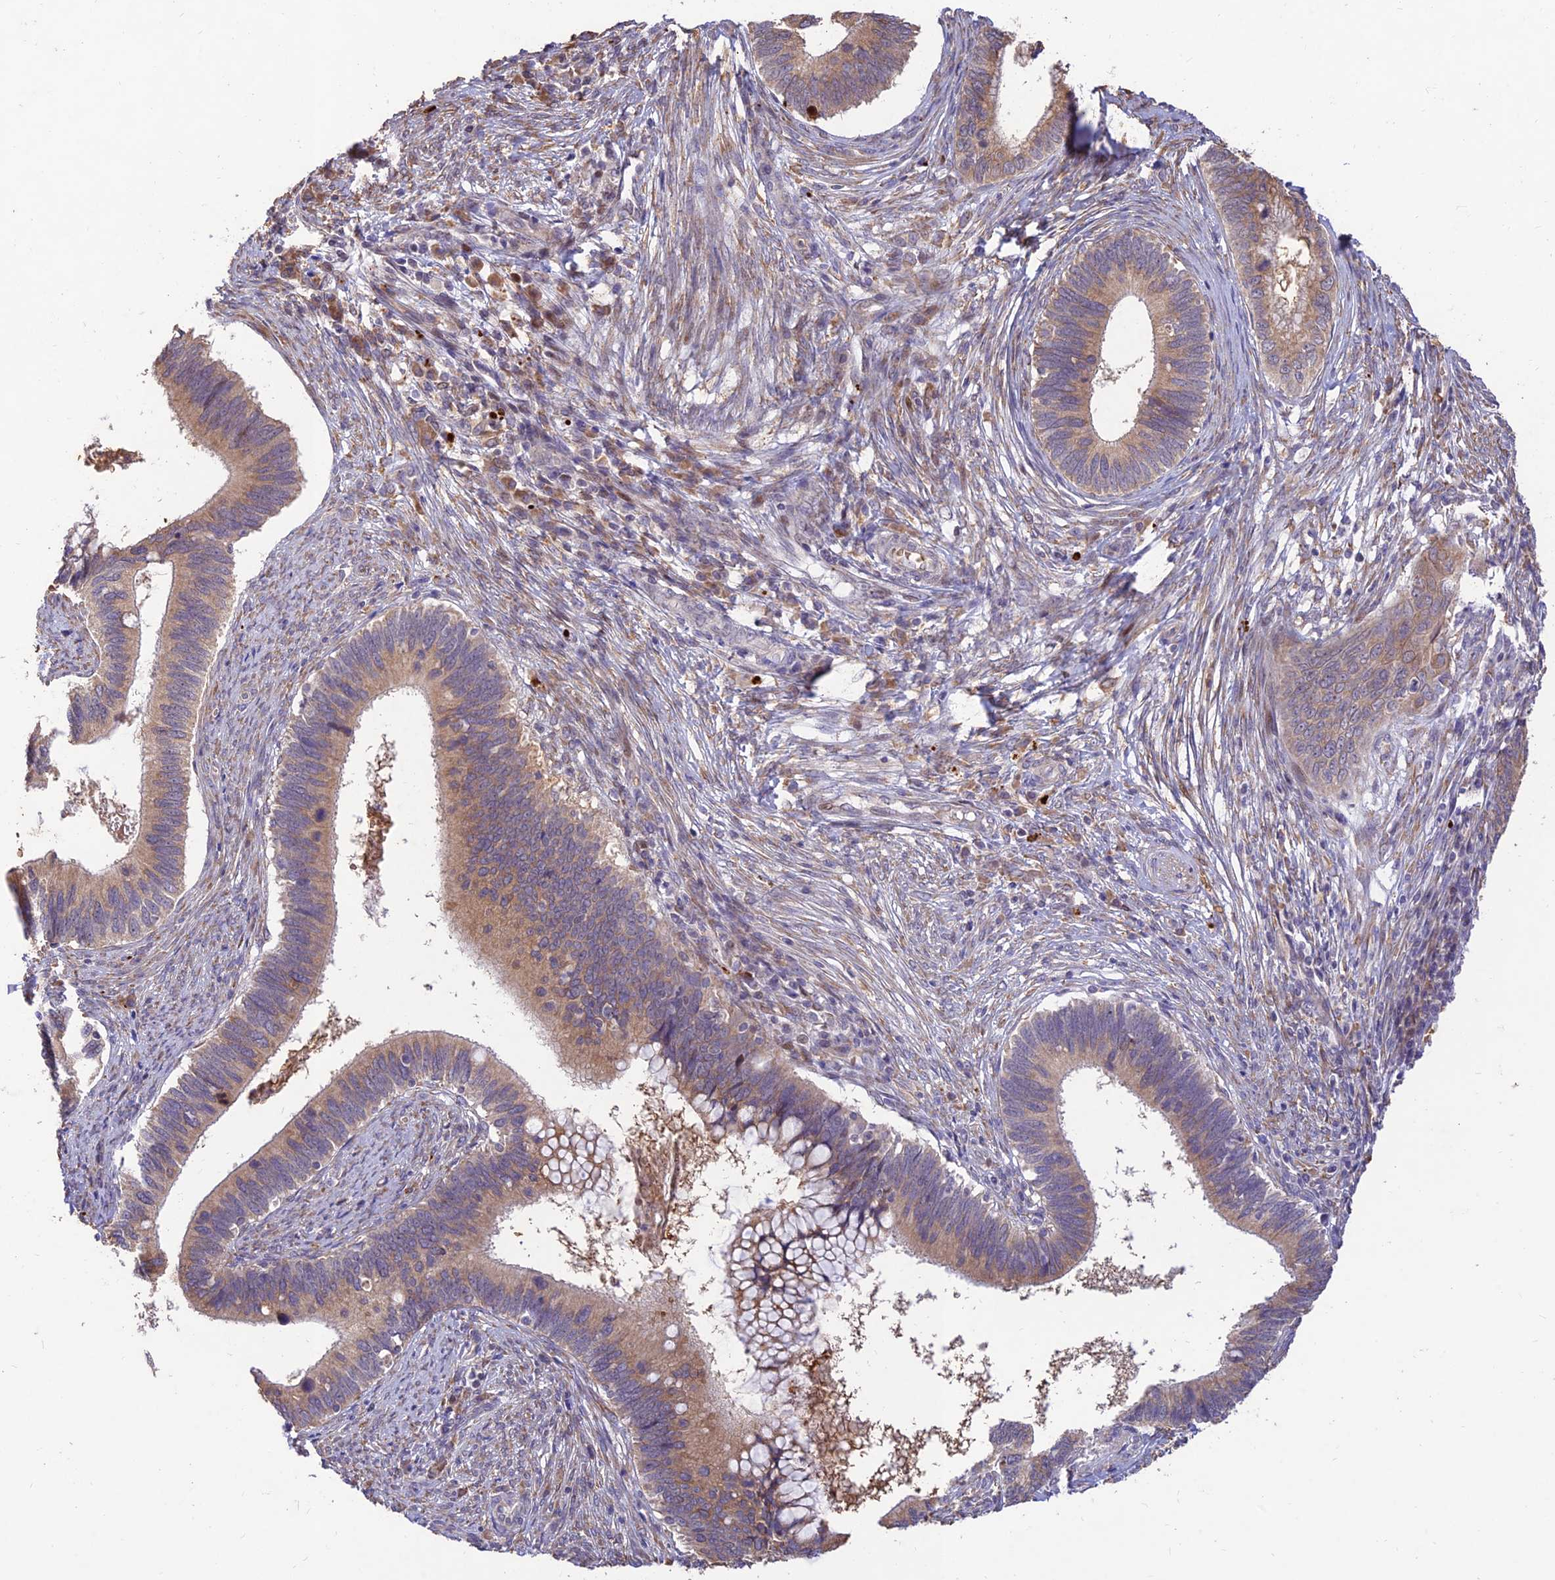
{"staining": {"intensity": "weak", "quantity": ">75%", "location": "cytoplasmic/membranous"}, "tissue": "cervical cancer", "cell_type": "Tumor cells", "image_type": "cancer", "snomed": [{"axis": "morphology", "description": "Adenocarcinoma, NOS"}, {"axis": "topography", "description": "Cervix"}], "caption": "Cervical adenocarcinoma stained with DAB (3,3'-diaminobenzidine) immunohistochemistry (IHC) exhibits low levels of weak cytoplasmic/membranous staining in about >75% of tumor cells.", "gene": "PPP1R11", "patient": {"sex": "female", "age": 42}}